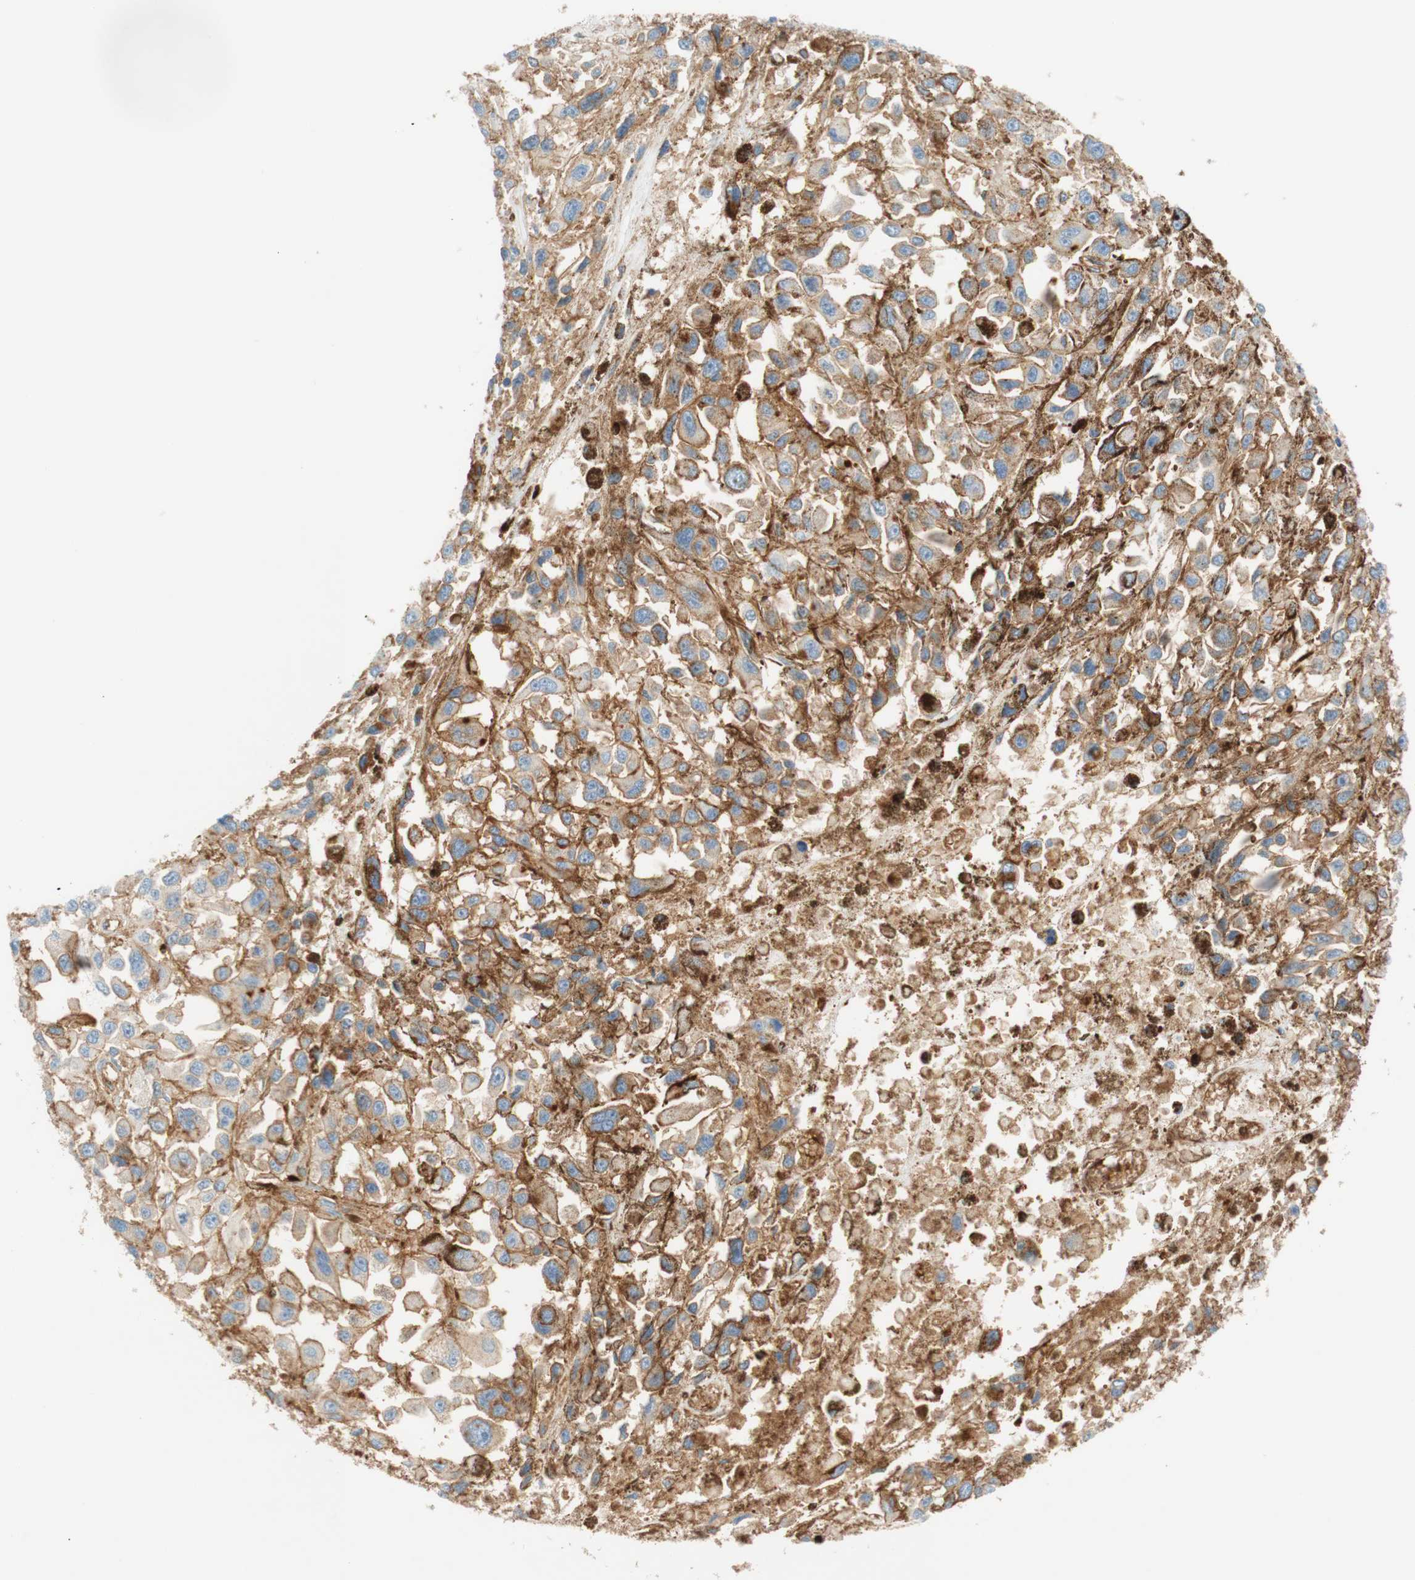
{"staining": {"intensity": "moderate", "quantity": "25%-75%", "location": "cytoplasmic/membranous"}, "tissue": "melanoma", "cell_type": "Tumor cells", "image_type": "cancer", "snomed": [{"axis": "morphology", "description": "Malignant melanoma, Metastatic site"}, {"axis": "topography", "description": "Lymph node"}], "caption": "Brown immunohistochemical staining in human melanoma exhibits moderate cytoplasmic/membranous staining in approximately 25%-75% of tumor cells.", "gene": "STOM", "patient": {"sex": "male", "age": 59}}